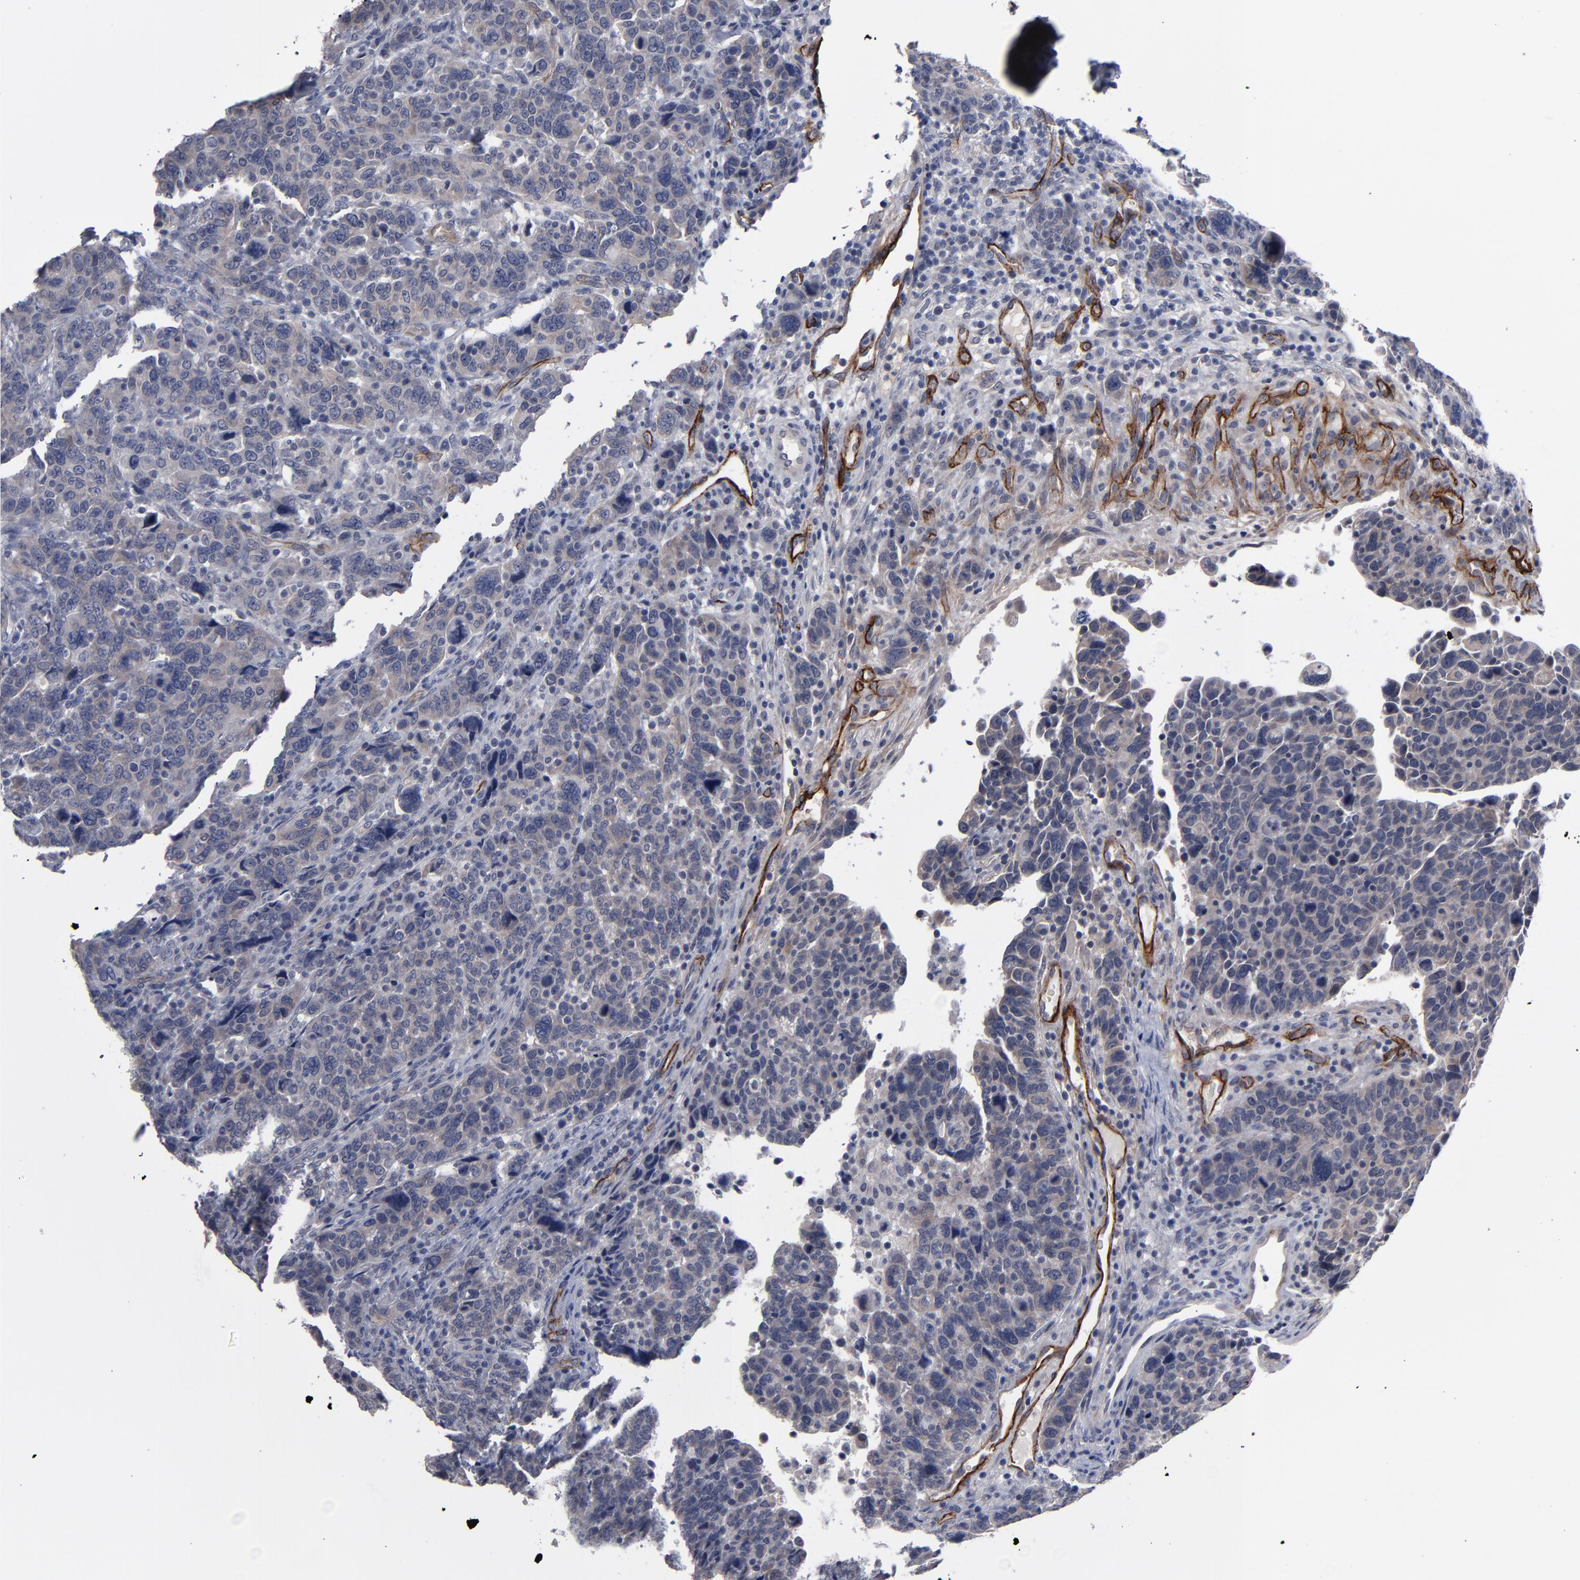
{"staining": {"intensity": "weak", "quantity": ">75%", "location": "cytoplasmic/membranous"}, "tissue": "breast cancer", "cell_type": "Tumor cells", "image_type": "cancer", "snomed": [{"axis": "morphology", "description": "Duct carcinoma"}, {"axis": "topography", "description": "Breast"}], "caption": "IHC micrograph of breast invasive ductal carcinoma stained for a protein (brown), which demonstrates low levels of weak cytoplasmic/membranous expression in about >75% of tumor cells.", "gene": "ZNF175", "patient": {"sex": "female", "age": 37}}